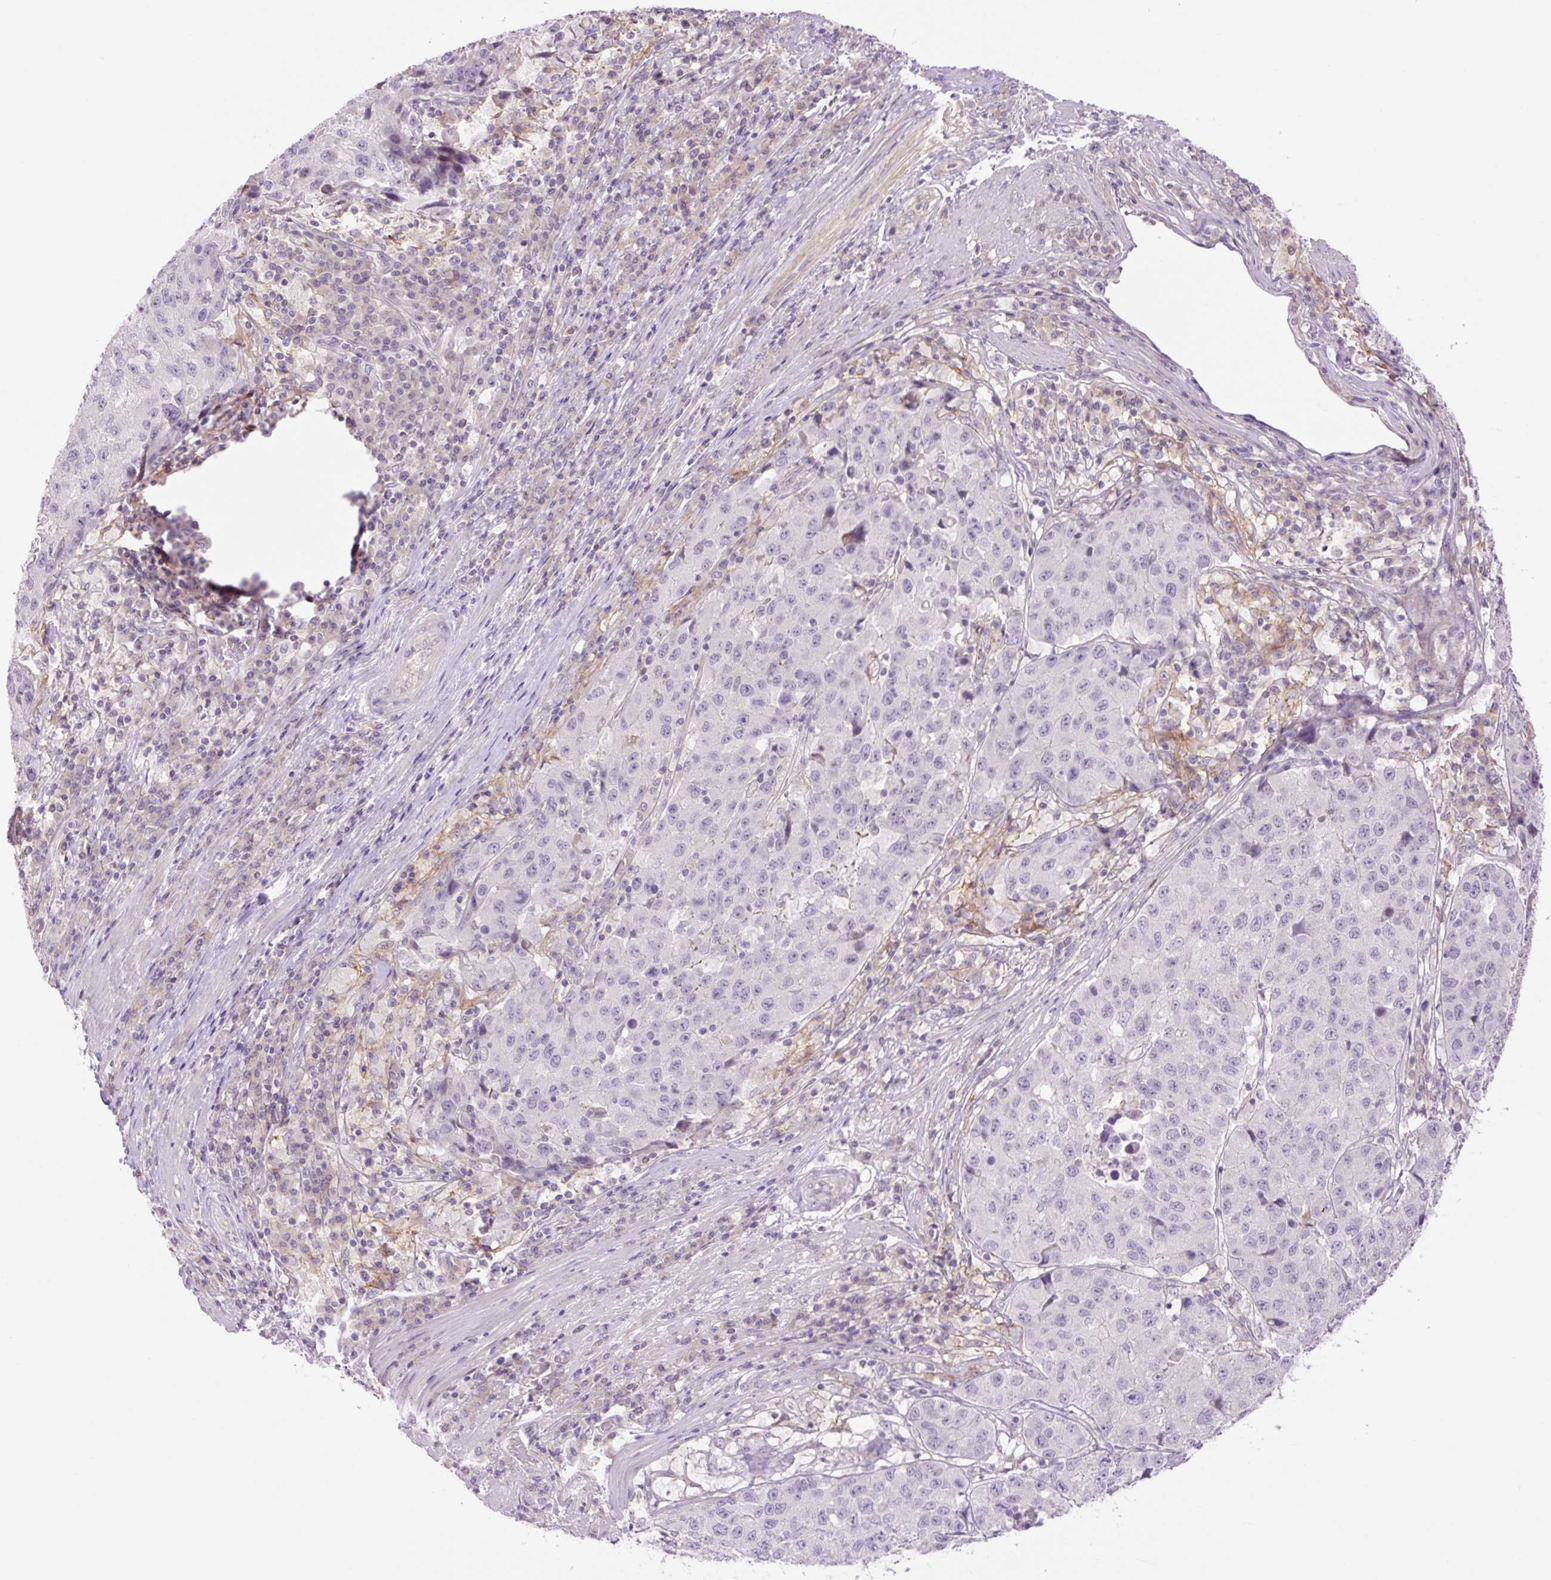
{"staining": {"intensity": "negative", "quantity": "none", "location": "none"}, "tissue": "stomach cancer", "cell_type": "Tumor cells", "image_type": "cancer", "snomed": [{"axis": "morphology", "description": "Adenocarcinoma, NOS"}, {"axis": "topography", "description": "Stomach"}], "caption": "IHC photomicrograph of neoplastic tissue: human stomach cancer stained with DAB demonstrates no significant protein staining in tumor cells.", "gene": "GRID2", "patient": {"sex": "male", "age": 71}}